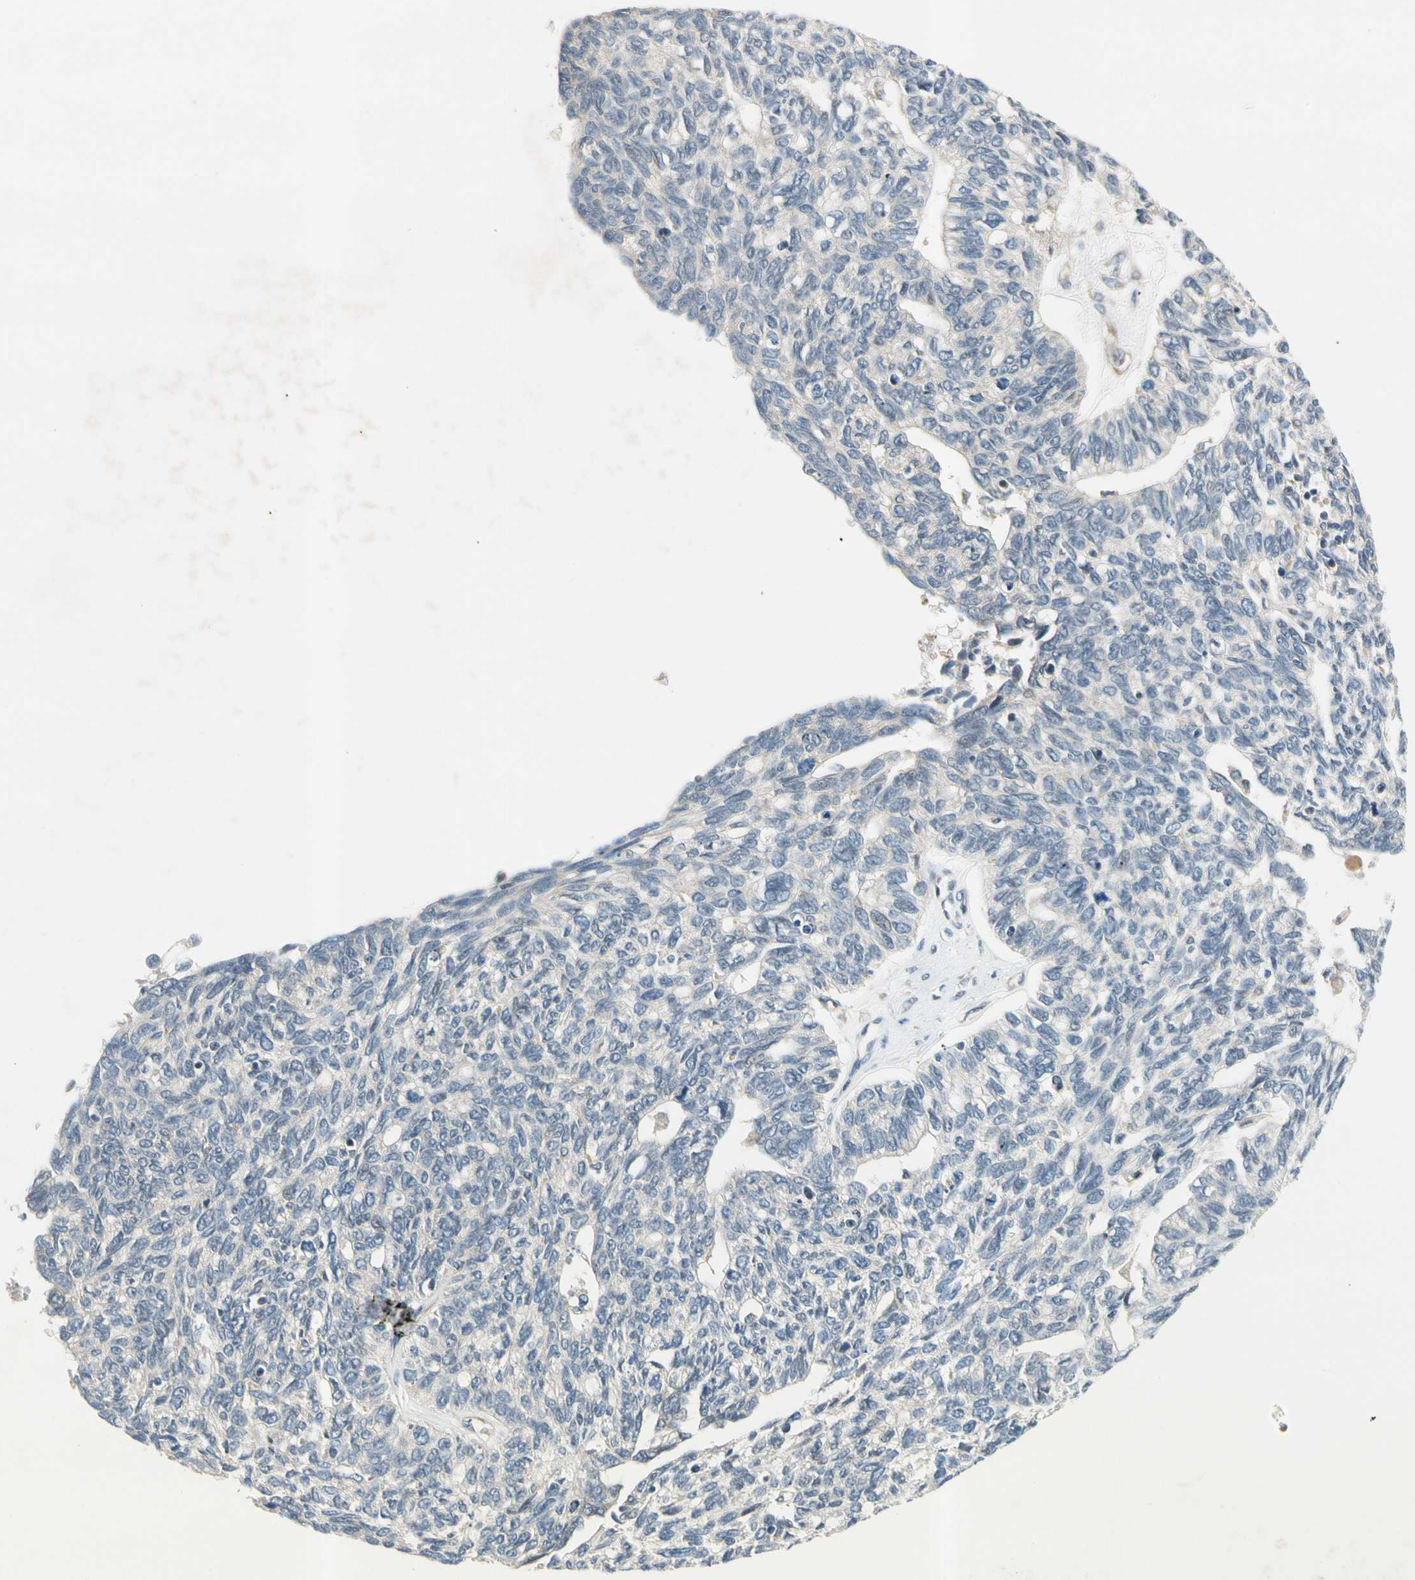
{"staining": {"intensity": "weak", "quantity": "<25%", "location": "cytoplasmic/membranous"}, "tissue": "ovarian cancer", "cell_type": "Tumor cells", "image_type": "cancer", "snomed": [{"axis": "morphology", "description": "Cystadenocarcinoma, serous, NOS"}, {"axis": "topography", "description": "Ovary"}], "caption": "A high-resolution histopathology image shows IHC staining of serous cystadenocarcinoma (ovarian), which reveals no significant positivity in tumor cells. (Stains: DAB (3,3'-diaminobenzidine) immunohistochemistry with hematoxylin counter stain, Microscopy: brightfield microscopy at high magnification).", "gene": "GATD1", "patient": {"sex": "female", "age": 79}}